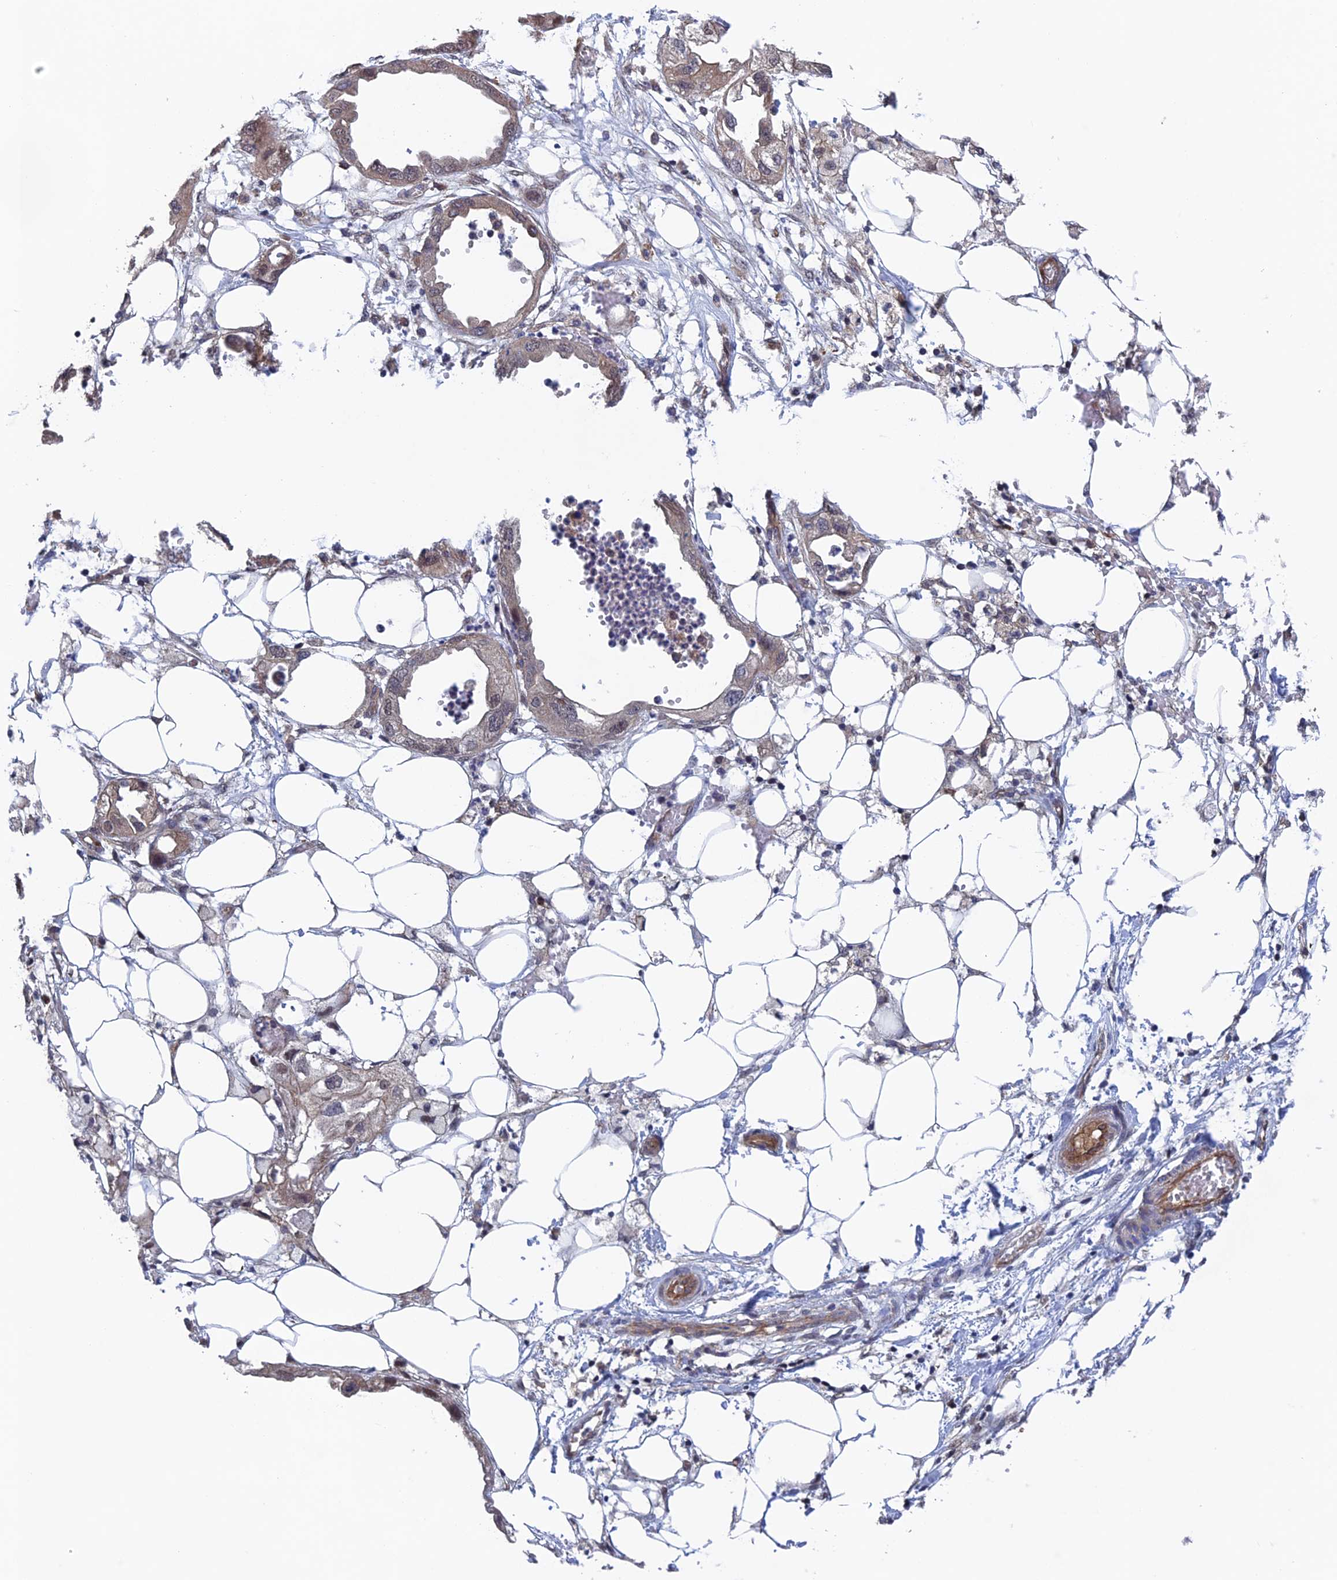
{"staining": {"intensity": "weak", "quantity": "<25%", "location": "cytoplasmic/membranous"}, "tissue": "endometrial cancer", "cell_type": "Tumor cells", "image_type": "cancer", "snomed": [{"axis": "morphology", "description": "Adenocarcinoma, NOS"}, {"axis": "morphology", "description": "Adenocarcinoma, metastatic, NOS"}, {"axis": "topography", "description": "Adipose tissue"}, {"axis": "topography", "description": "Endometrium"}], "caption": "DAB (3,3'-diaminobenzidine) immunohistochemical staining of human endometrial cancer (adenocarcinoma) shows no significant expression in tumor cells.", "gene": "NUDT16L1", "patient": {"sex": "female", "age": 67}}